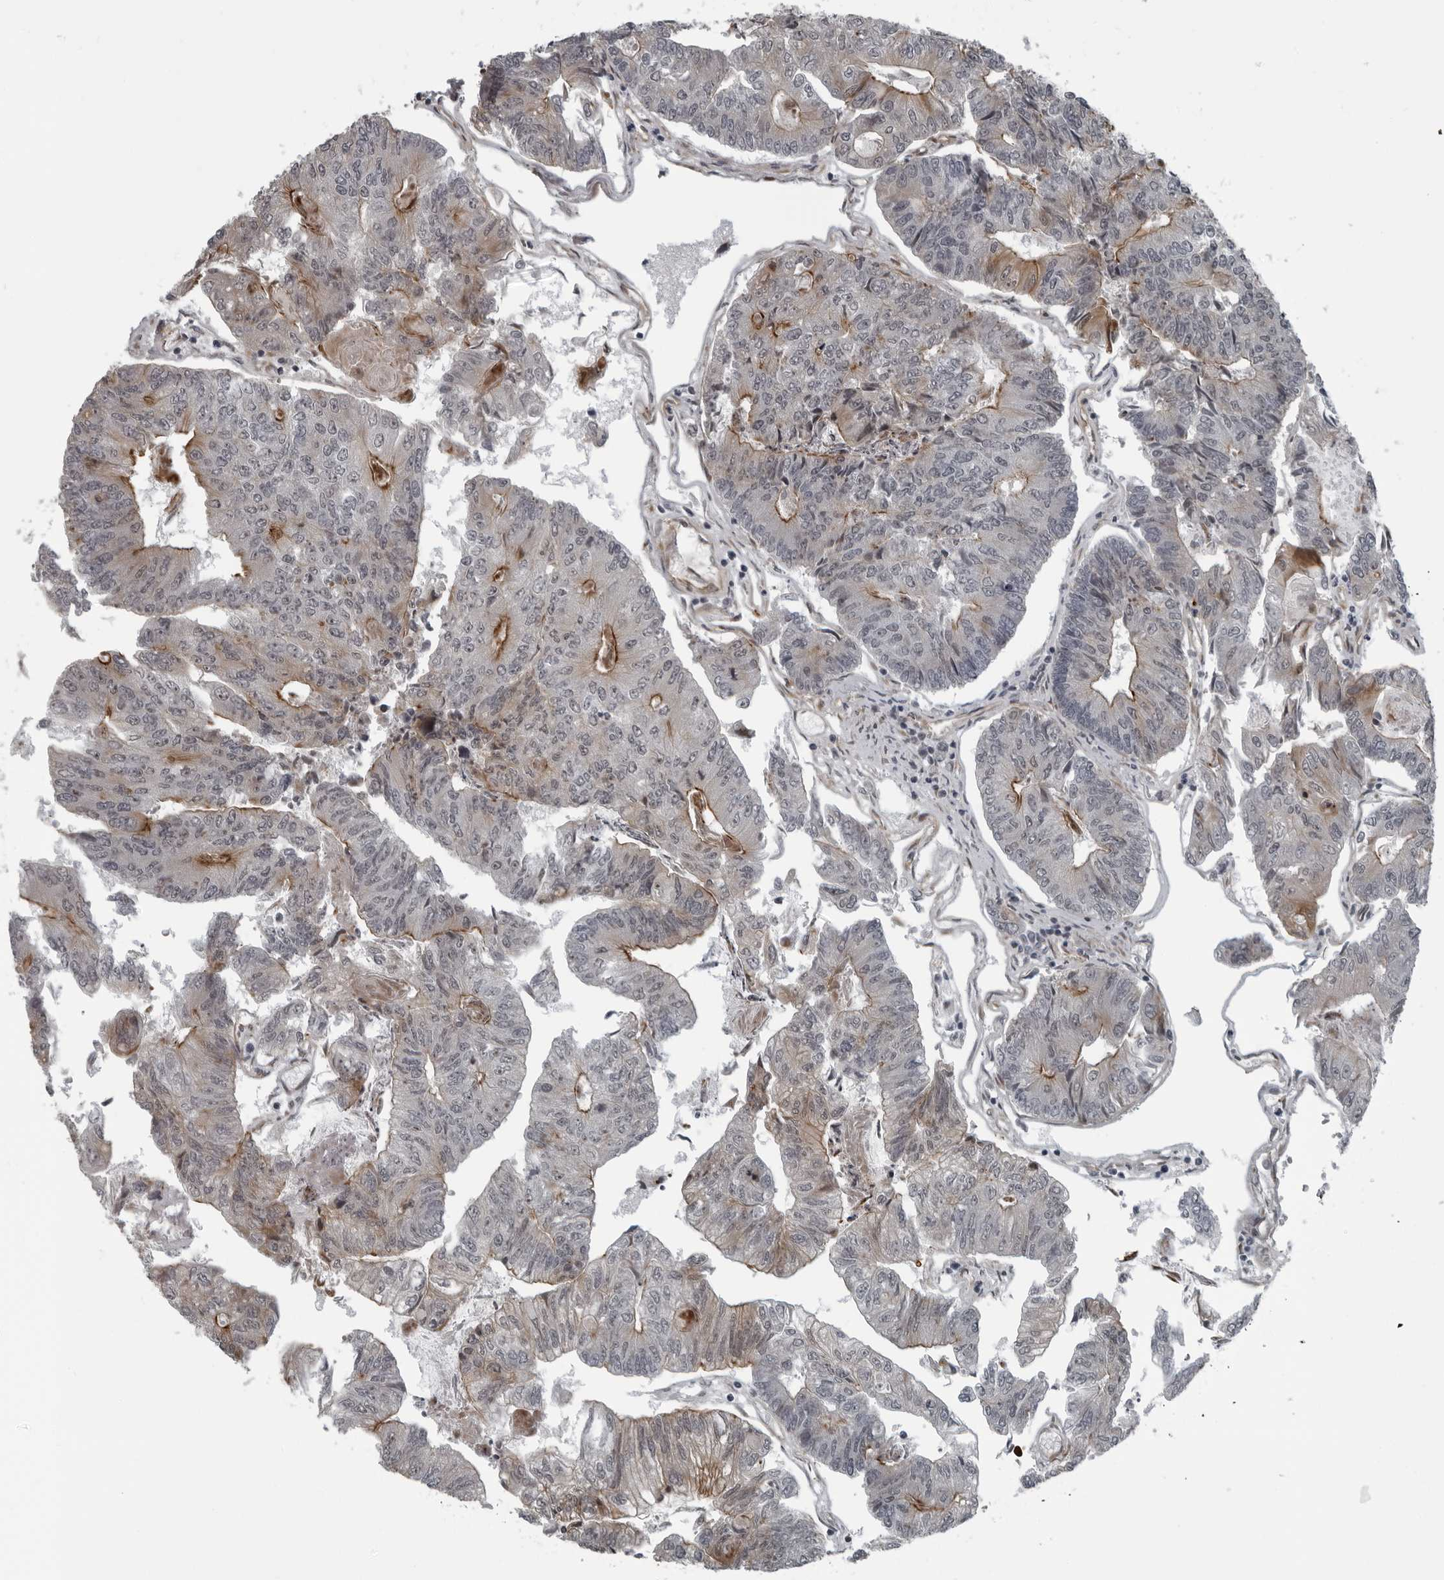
{"staining": {"intensity": "moderate", "quantity": "<25%", "location": "cytoplasmic/membranous"}, "tissue": "colorectal cancer", "cell_type": "Tumor cells", "image_type": "cancer", "snomed": [{"axis": "morphology", "description": "Adenocarcinoma, NOS"}, {"axis": "topography", "description": "Colon"}], "caption": "Immunohistochemical staining of human adenocarcinoma (colorectal) reveals low levels of moderate cytoplasmic/membranous staining in approximately <25% of tumor cells.", "gene": "FAM102B", "patient": {"sex": "female", "age": 67}}